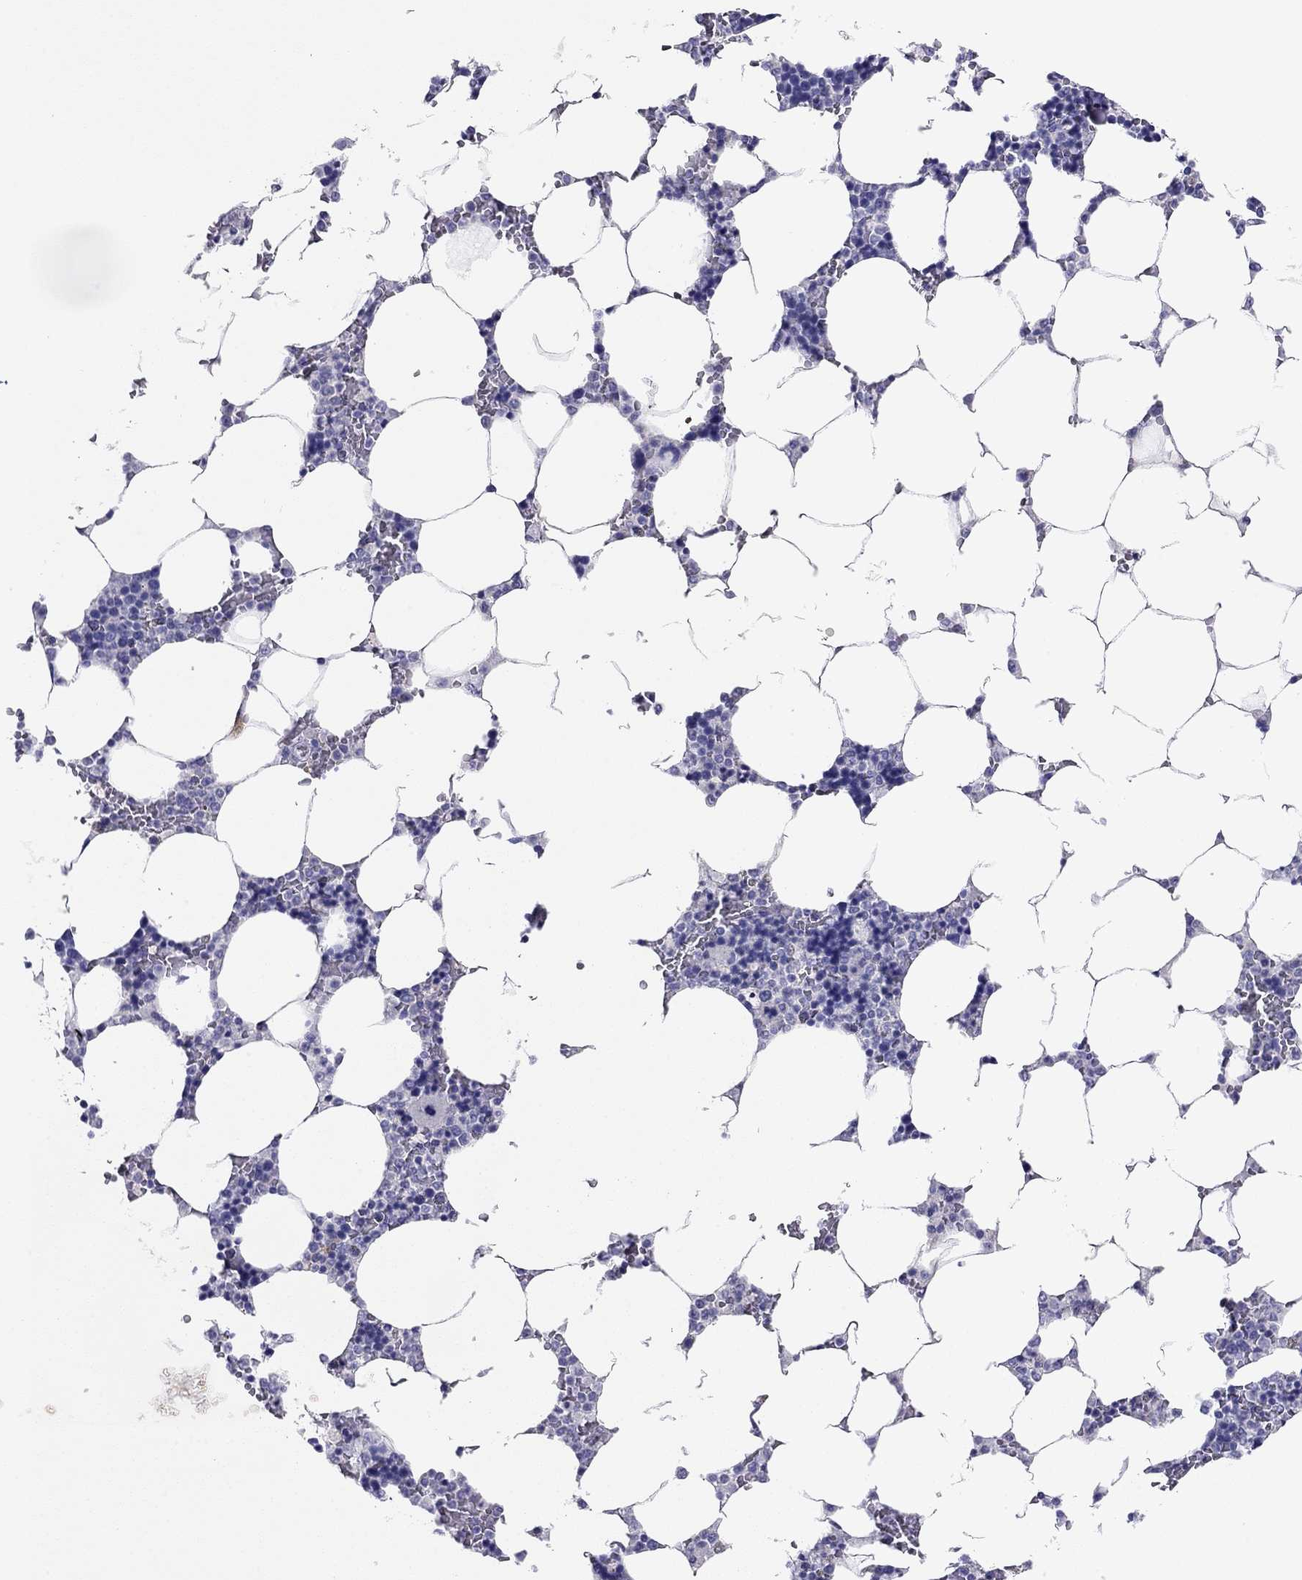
{"staining": {"intensity": "negative", "quantity": "none", "location": "none"}, "tissue": "bone marrow", "cell_type": "Hematopoietic cells", "image_type": "normal", "snomed": [{"axis": "morphology", "description": "Normal tissue, NOS"}, {"axis": "topography", "description": "Bone marrow"}], "caption": "Immunohistochemical staining of benign bone marrow displays no significant staining in hematopoietic cells.", "gene": "CAPNS2", "patient": {"sex": "male", "age": 63}}